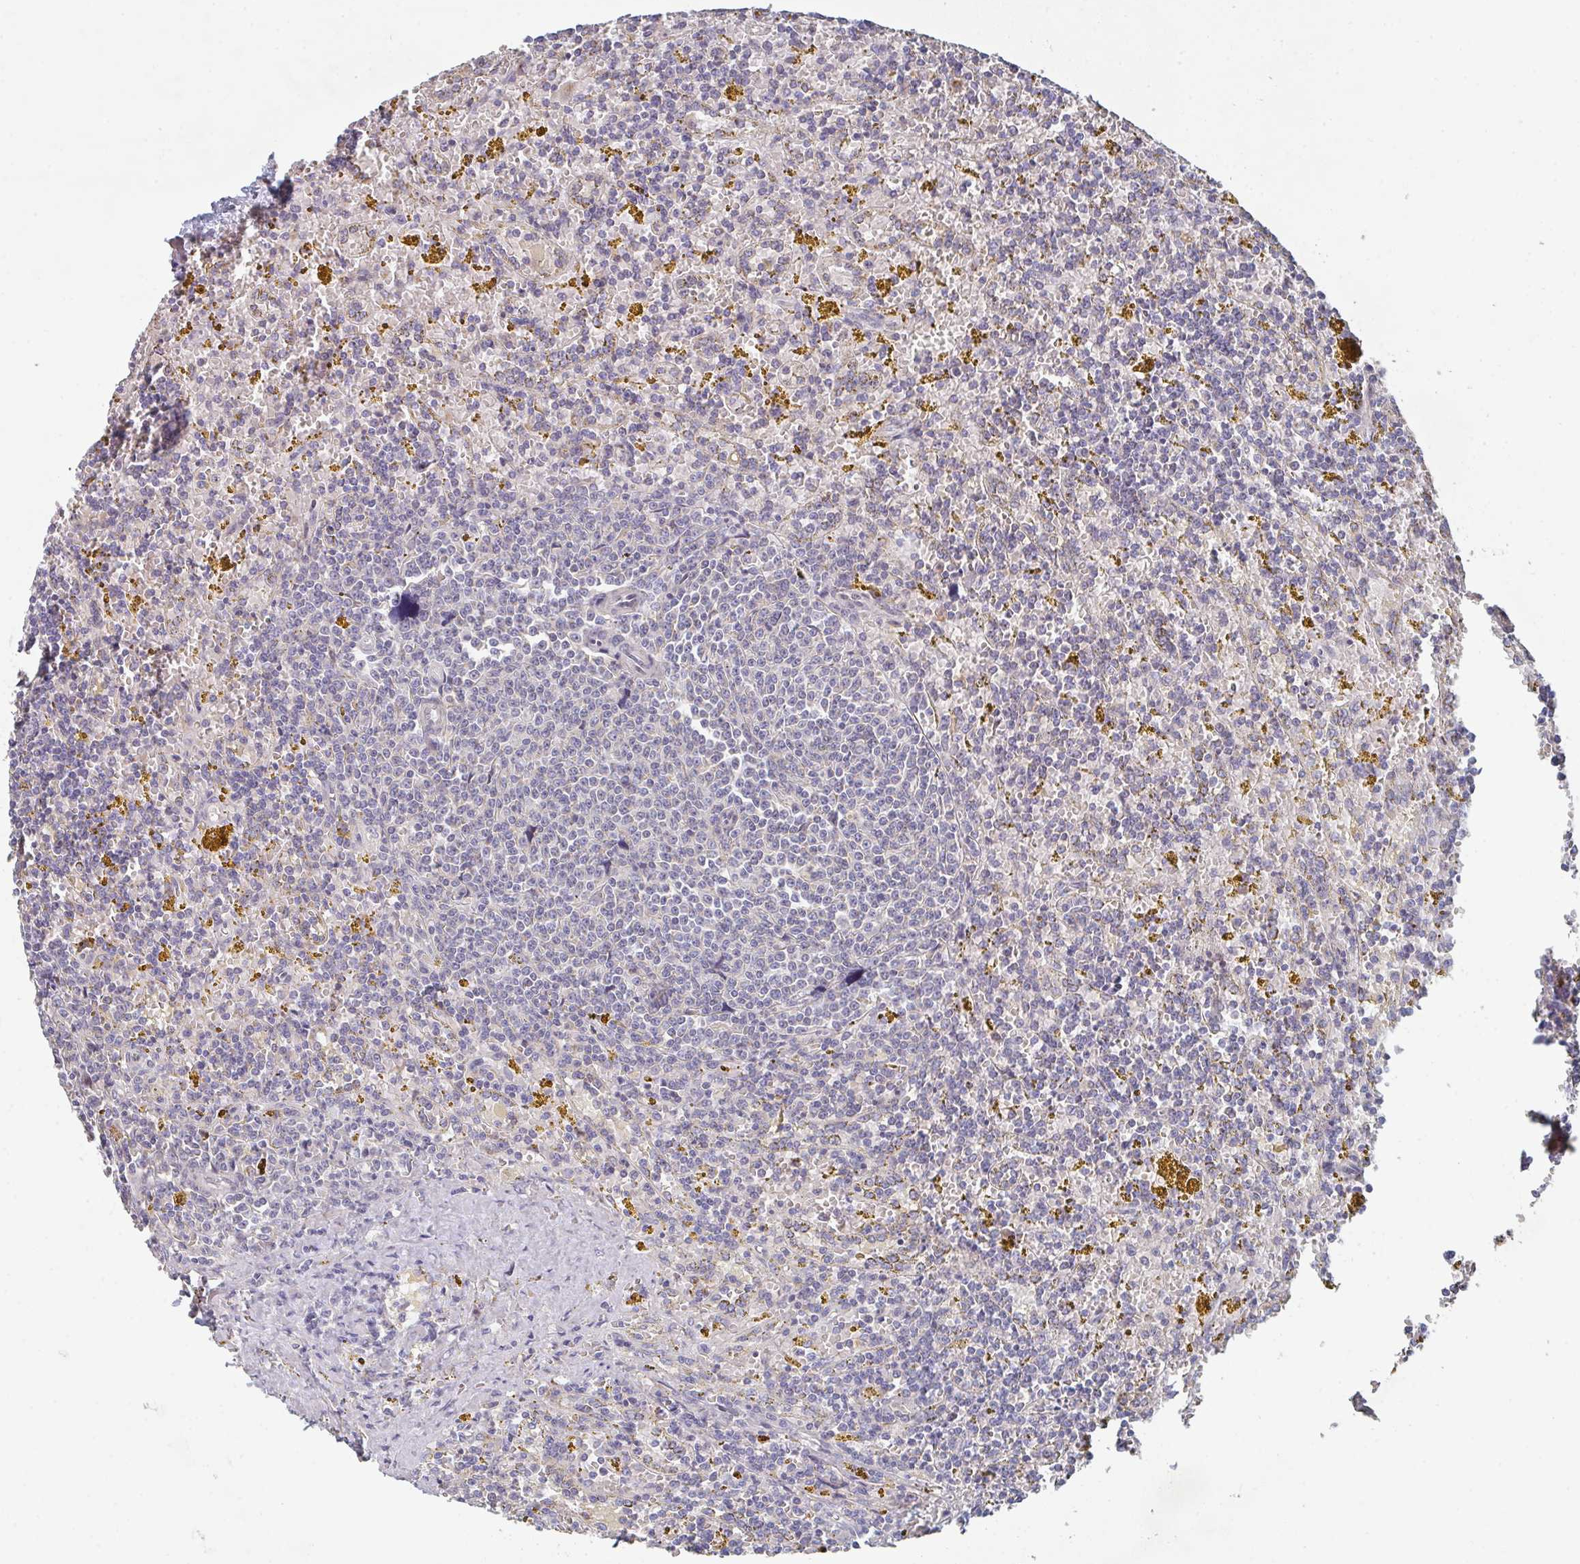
{"staining": {"intensity": "negative", "quantity": "none", "location": "none"}, "tissue": "lymphoma", "cell_type": "Tumor cells", "image_type": "cancer", "snomed": [{"axis": "morphology", "description": "Malignant lymphoma, non-Hodgkin's type, Low grade"}, {"axis": "topography", "description": "Spleen"}, {"axis": "topography", "description": "Lymph node"}], "caption": "High power microscopy histopathology image of an IHC image of malignant lymphoma, non-Hodgkin's type (low-grade), revealing no significant staining in tumor cells.", "gene": "ELOVL1", "patient": {"sex": "female", "age": 66}}